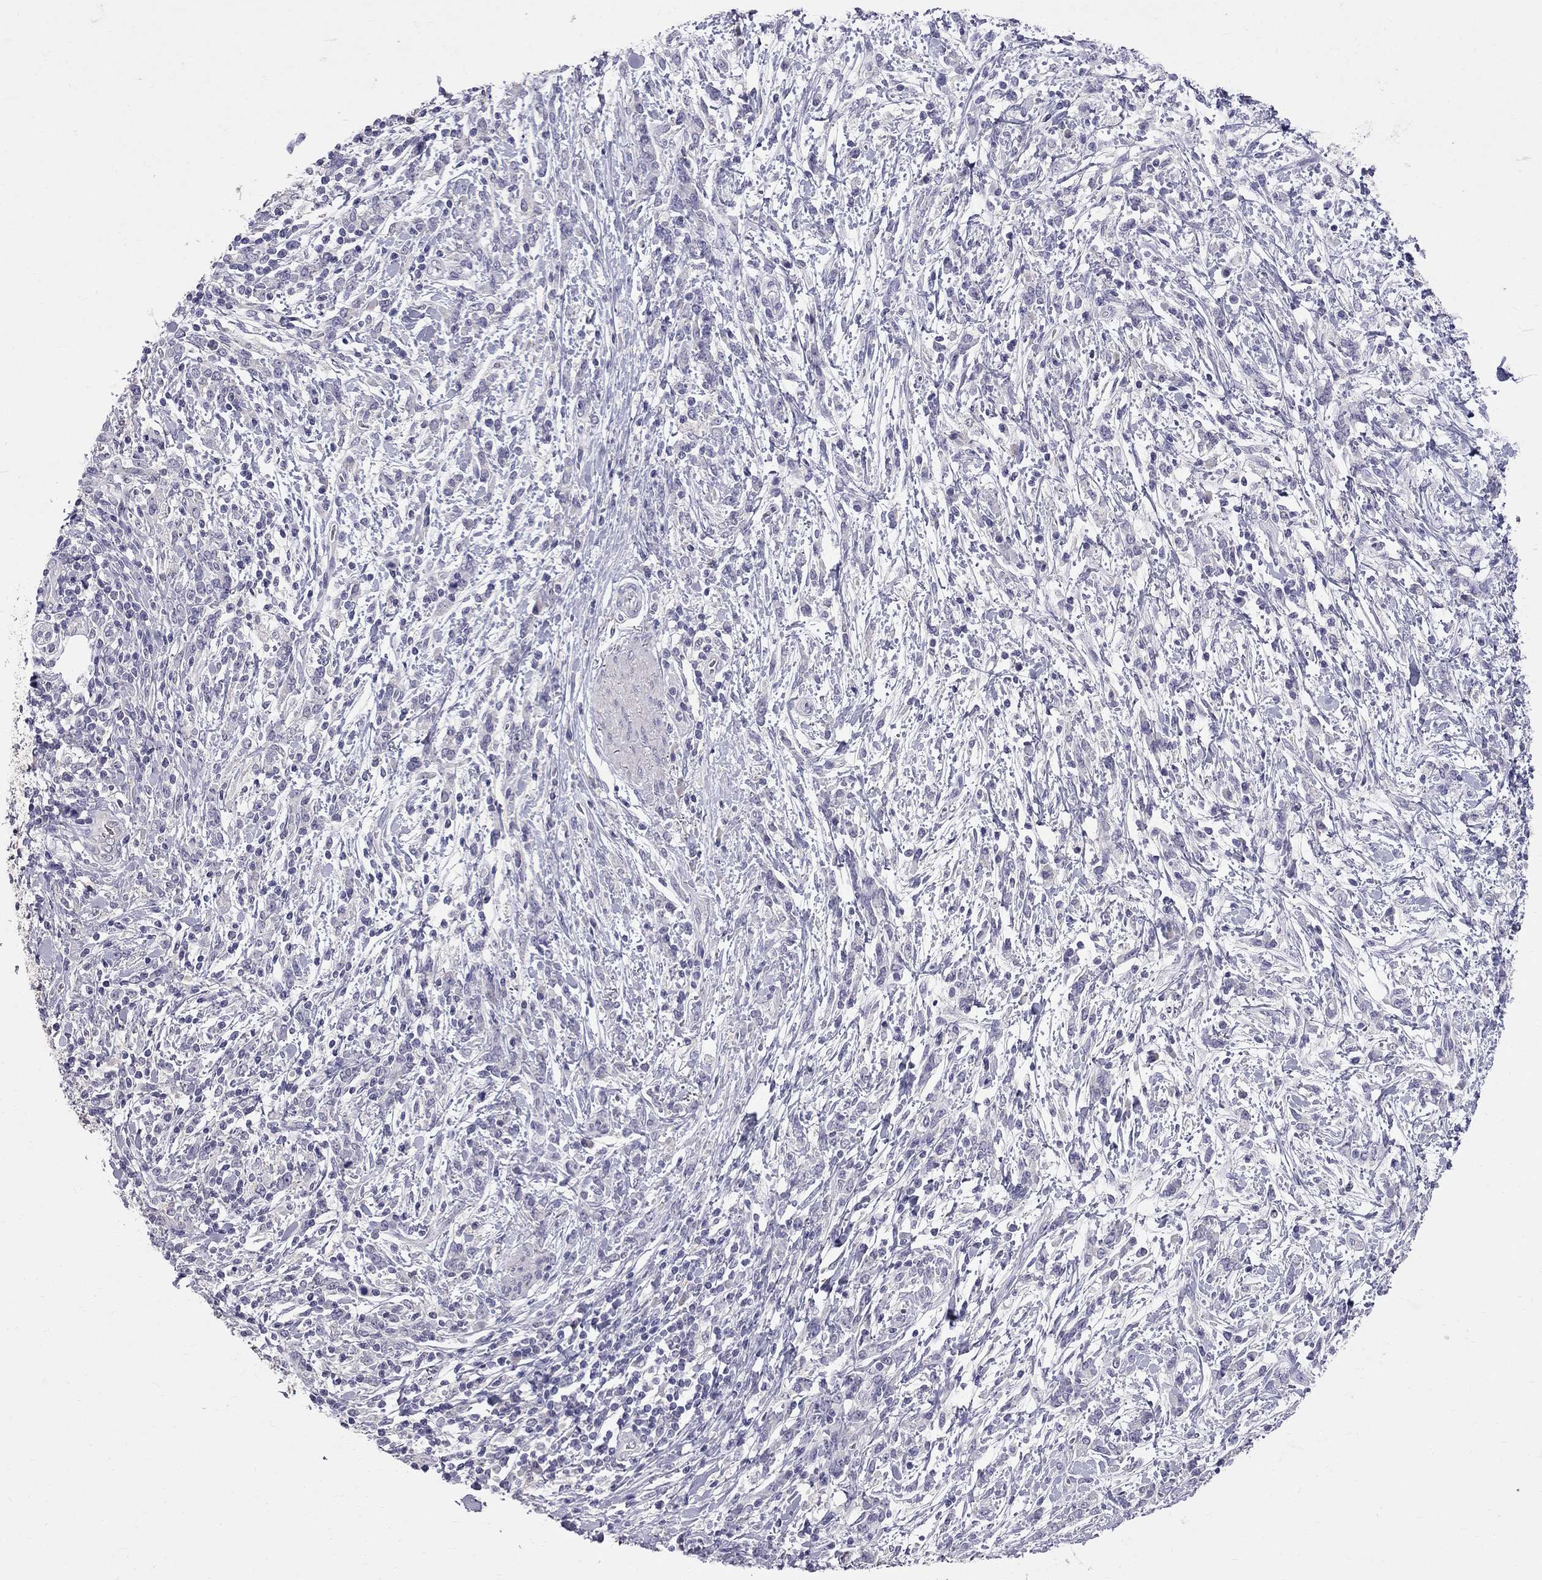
{"staining": {"intensity": "negative", "quantity": "none", "location": "none"}, "tissue": "stomach cancer", "cell_type": "Tumor cells", "image_type": "cancer", "snomed": [{"axis": "morphology", "description": "Adenocarcinoma, NOS"}, {"axis": "topography", "description": "Stomach"}], "caption": "Immunohistochemical staining of human stomach cancer displays no significant expression in tumor cells.", "gene": "CFAP91", "patient": {"sex": "female", "age": 57}}